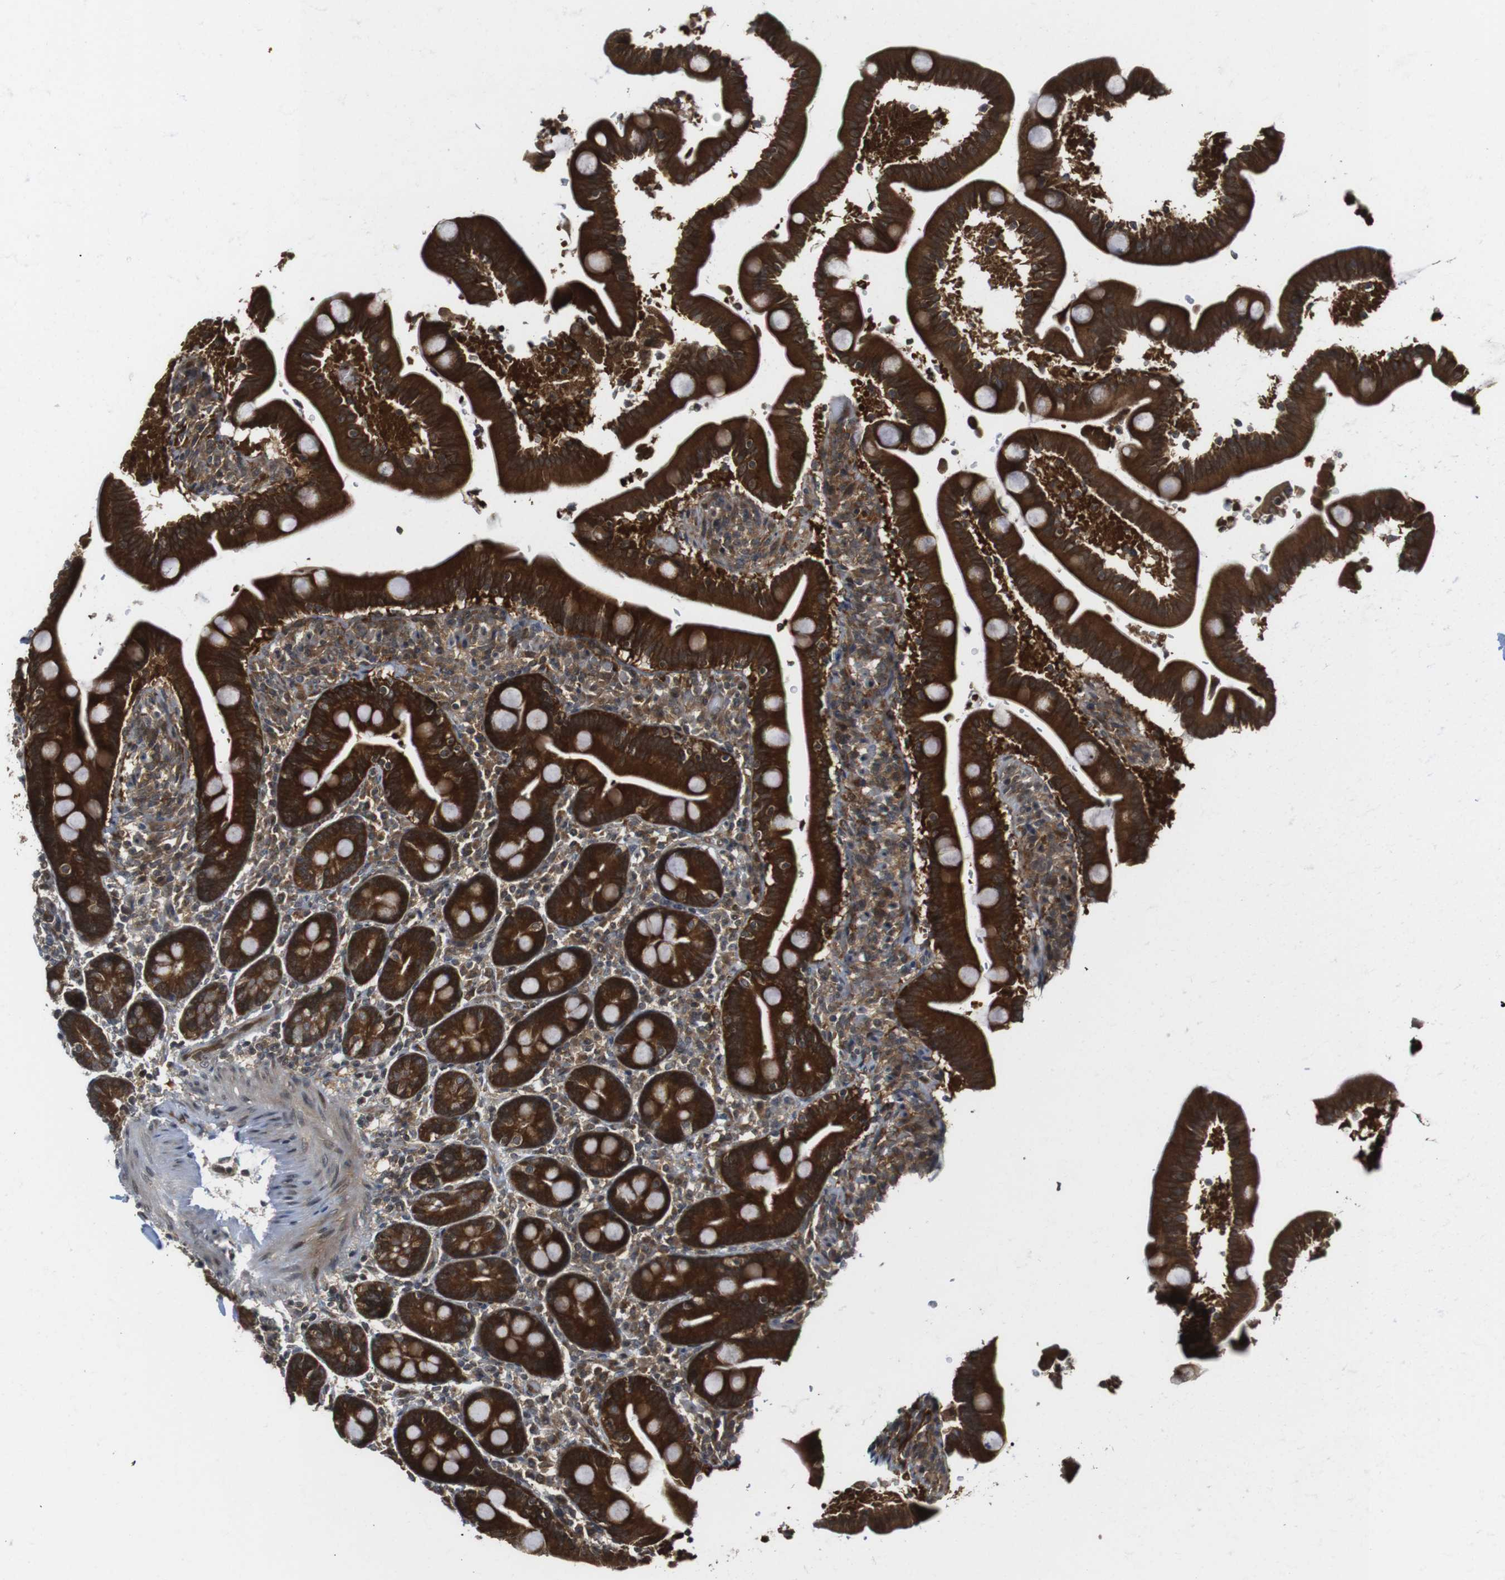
{"staining": {"intensity": "strong", "quantity": ">75%", "location": "cytoplasmic/membranous"}, "tissue": "duodenum", "cell_type": "Glandular cells", "image_type": "normal", "snomed": [{"axis": "morphology", "description": "Normal tissue, NOS"}, {"axis": "topography", "description": "Duodenum"}], "caption": "High-power microscopy captured an immunohistochemistry histopathology image of normal duodenum, revealing strong cytoplasmic/membranous positivity in about >75% of glandular cells. Using DAB (brown) and hematoxylin (blue) stains, captured at high magnification using brightfield microscopy.", "gene": "CC2D1A", "patient": {"sex": "male", "age": 54}}